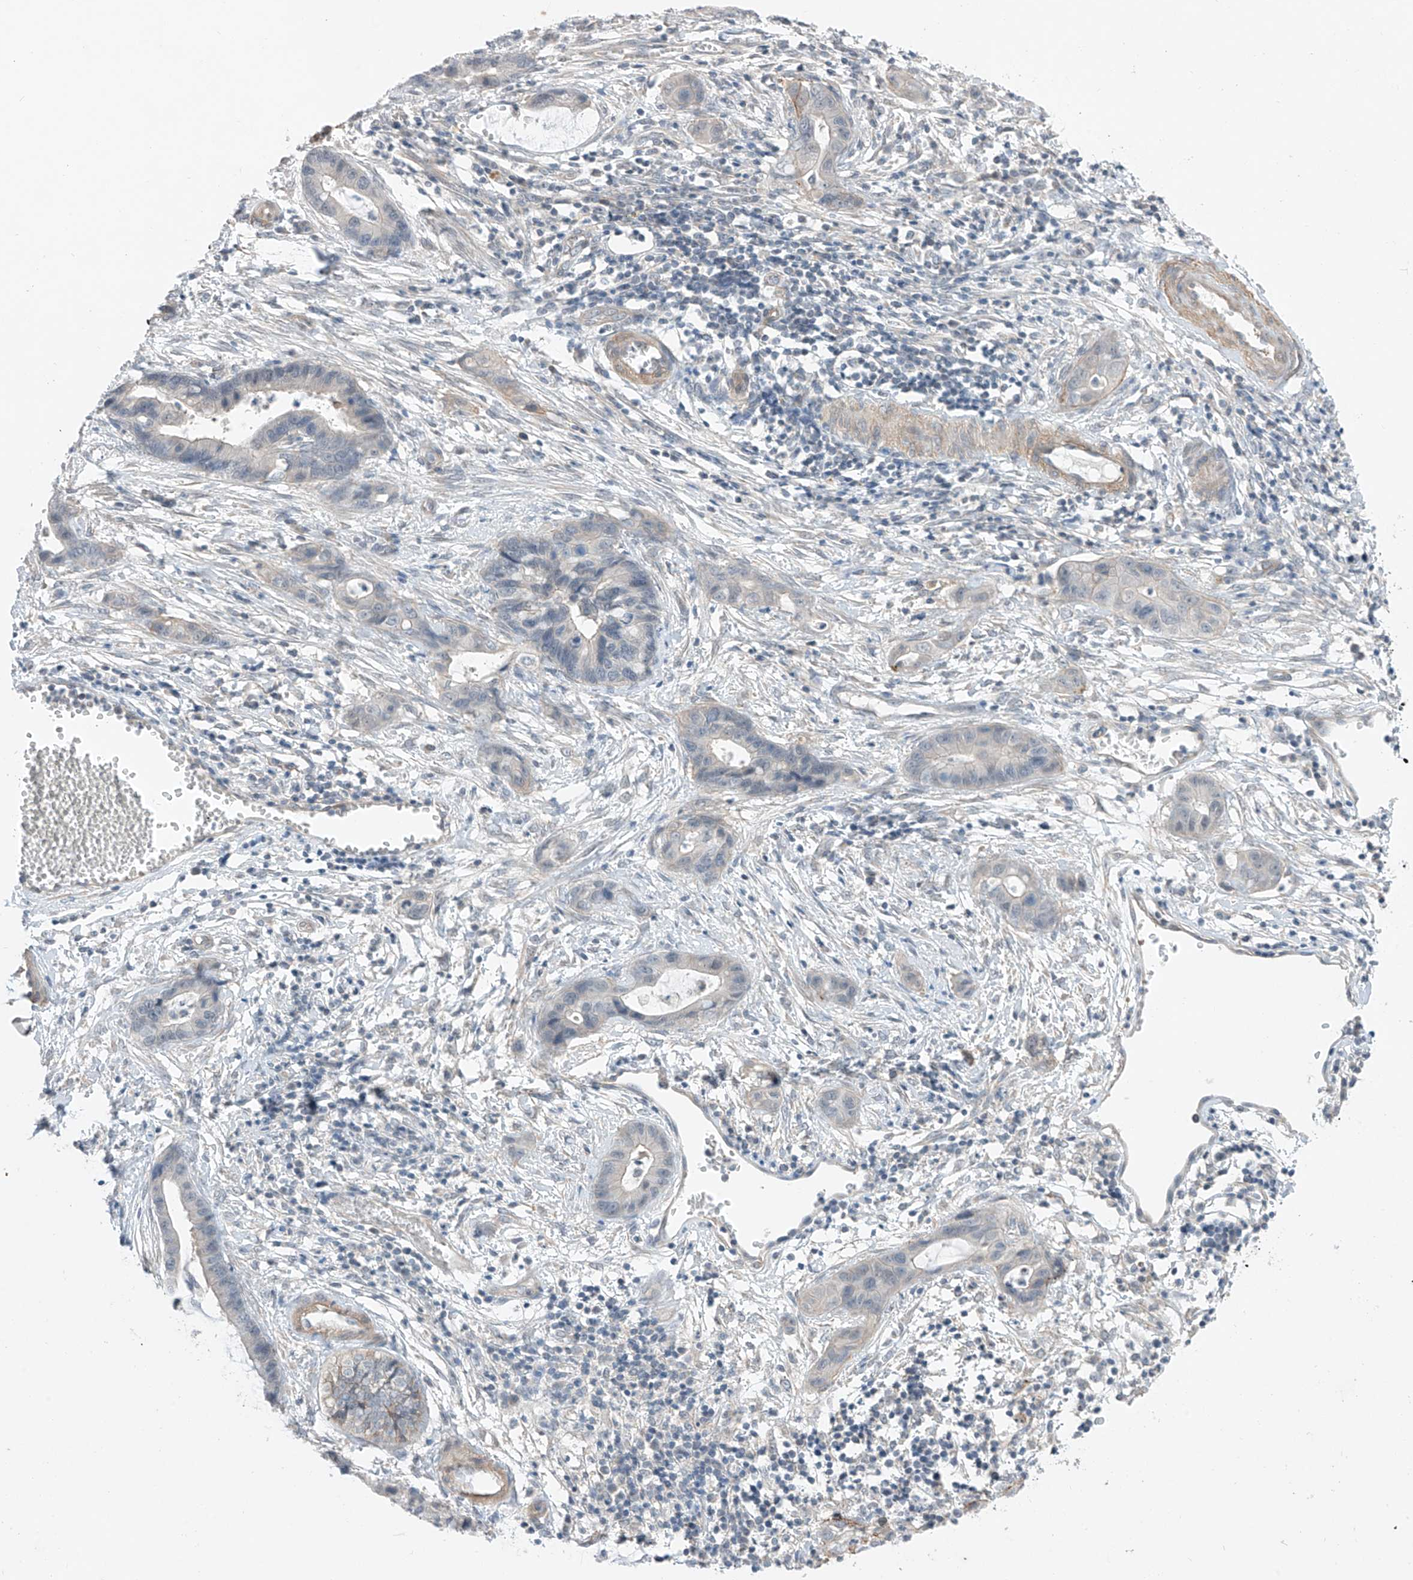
{"staining": {"intensity": "negative", "quantity": "none", "location": "none"}, "tissue": "cervical cancer", "cell_type": "Tumor cells", "image_type": "cancer", "snomed": [{"axis": "morphology", "description": "Adenocarcinoma, NOS"}, {"axis": "topography", "description": "Cervix"}], "caption": "The immunohistochemistry (IHC) micrograph has no significant positivity in tumor cells of cervical cancer tissue. (DAB IHC with hematoxylin counter stain).", "gene": "ABLIM2", "patient": {"sex": "female", "age": 44}}